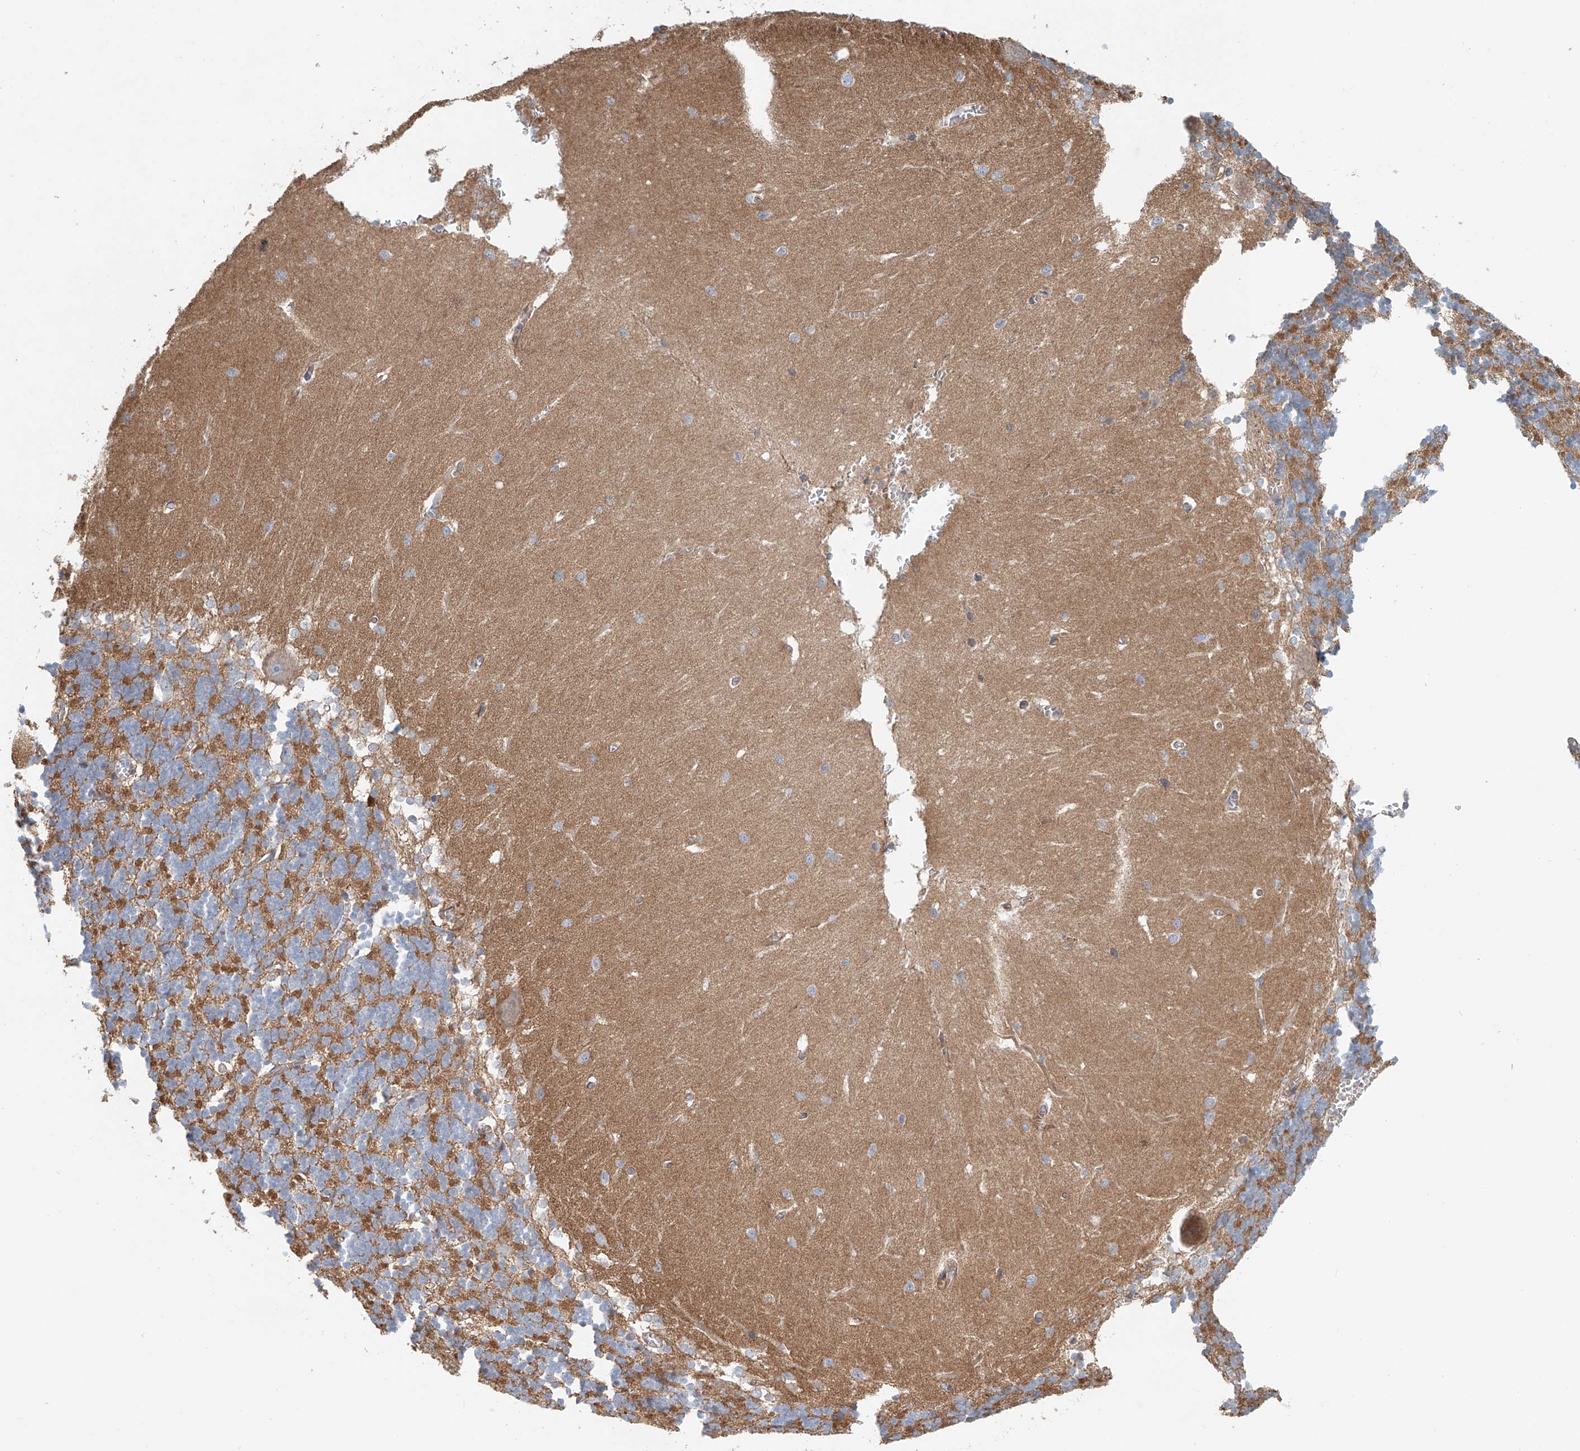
{"staining": {"intensity": "moderate", "quantity": "25%-75%", "location": "cytoplasmic/membranous"}, "tissue": "cerebellum", "cell_type": "Cells in granular layer", "image_type": "normal", "snomed": [{"axis": "morphology", "description": "Normal tissue, NOS"}, {"axis": "topography", "description": "Cerebellum"}], "caption": "Cerebellum was stained to show a protein in brown. There is medium levels of moderate cytoplasmic/membranous staining in approximately 25%-75% of cells in granular layer. The staining was performed using DAB, with brown indicating positive protein expression. Nuclei are stained blue with hematoxylin.", "gene": "FRYL", "patient": {"sex": "male", "age": 37}}